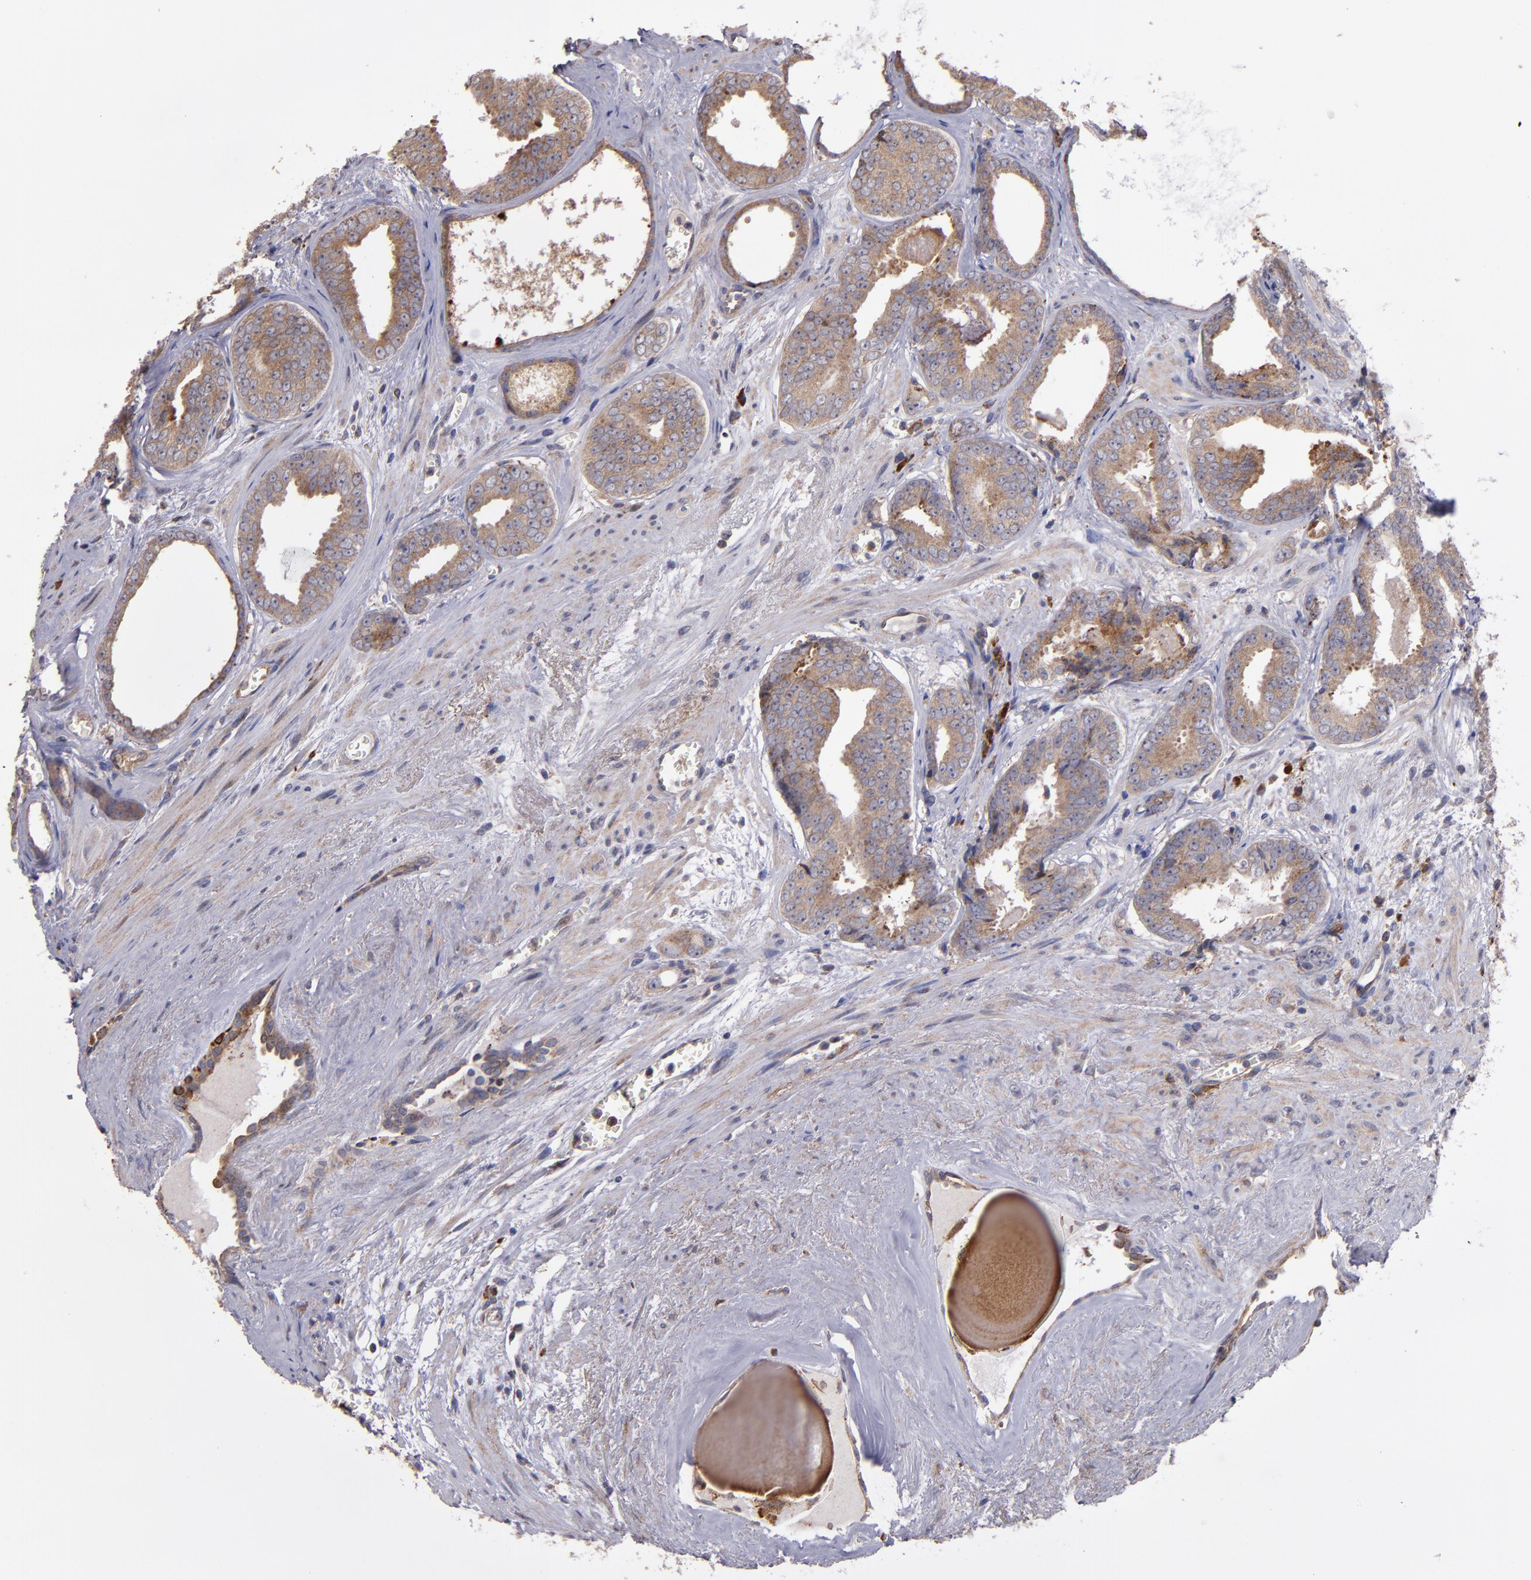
{"staining": {"intensity": "weak", "quantity": ">75%", "location": "cytoplasmic/membranous"}, "tissue": "prostate cancer", "cell_type": "Tumor cells", "image_type": "cancer", "snomed": [{"axis": "morphology", "description": "Adenocarcinoma, Medium grade"}, {"axis": "topography", "description": "Prostate"}], "caption": "Weak cytoplasmic/membranous positivity for a protein is appreciated in approximately >75% of tumor cells of prostate cancer (adenocarcinoma (medium-grade)) using immunohistochemistry (IHC).", "gene": "IFIH1", "patient": {"sex": "male", "age": 79}}